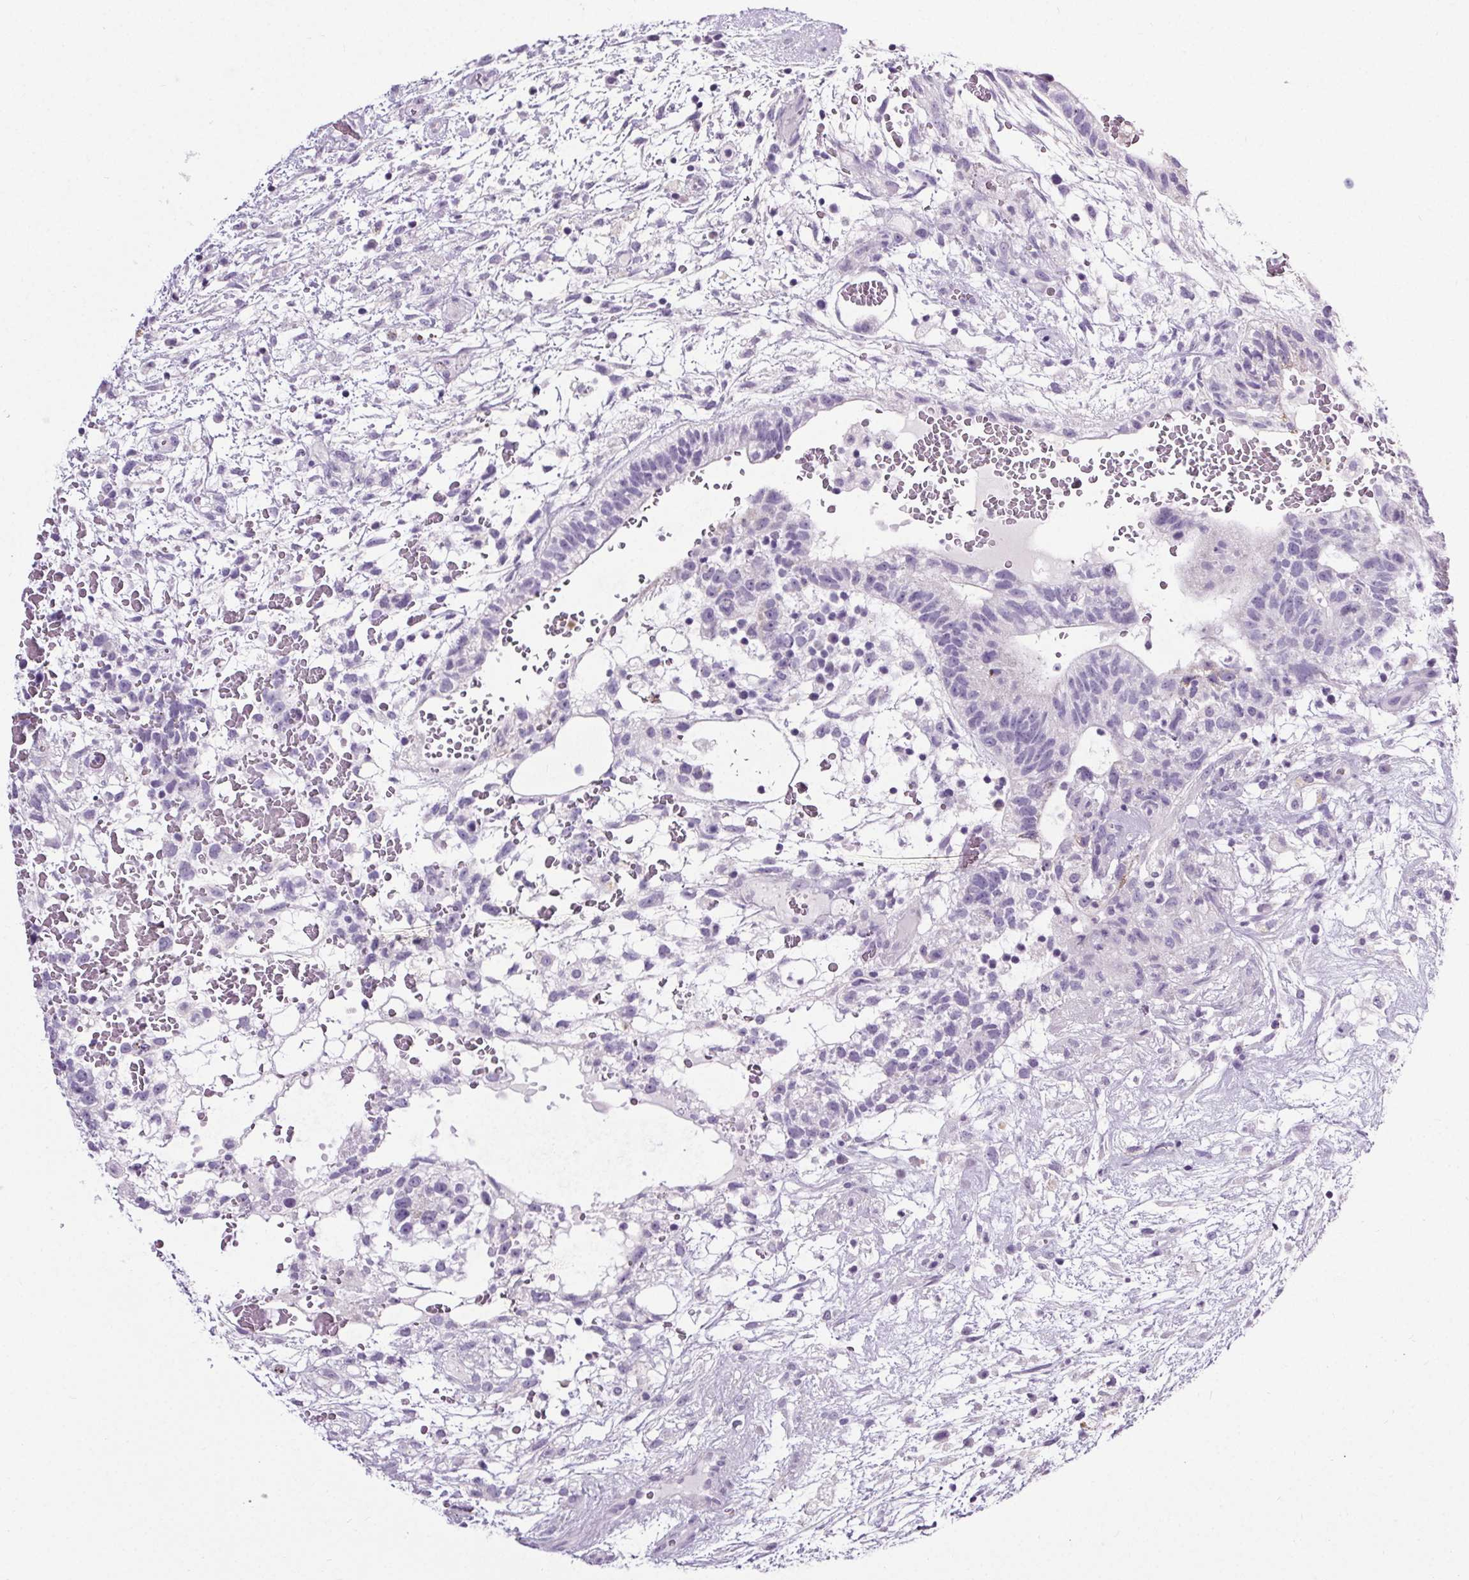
{"staining": {"intensity": "negative", "quantity": "none", "location": "none"}, "tissue": "testis cancer", "cell_type": "Tumor cells", "image_type": "cancer", "snomed": [{"axis": "morphology", "description": "Normal tissue, NOS"}, {"axis": "morphology", "description": "Carcinoma, Embryonal, NOS"}, {"axis": "topography", "description": "Testis"}], "caption": "Tumor cells are negative for protein expression in human testis embryonal carcinoma. Brightfield microscopy of immunohistochemistry stained with DAB (3,3'-diaminobenzidine) (brown) and hematoxylin (blue), captured at high magnification.", "gene": "ELAVL2", "patient": {"sex": "male", "age": 32}}